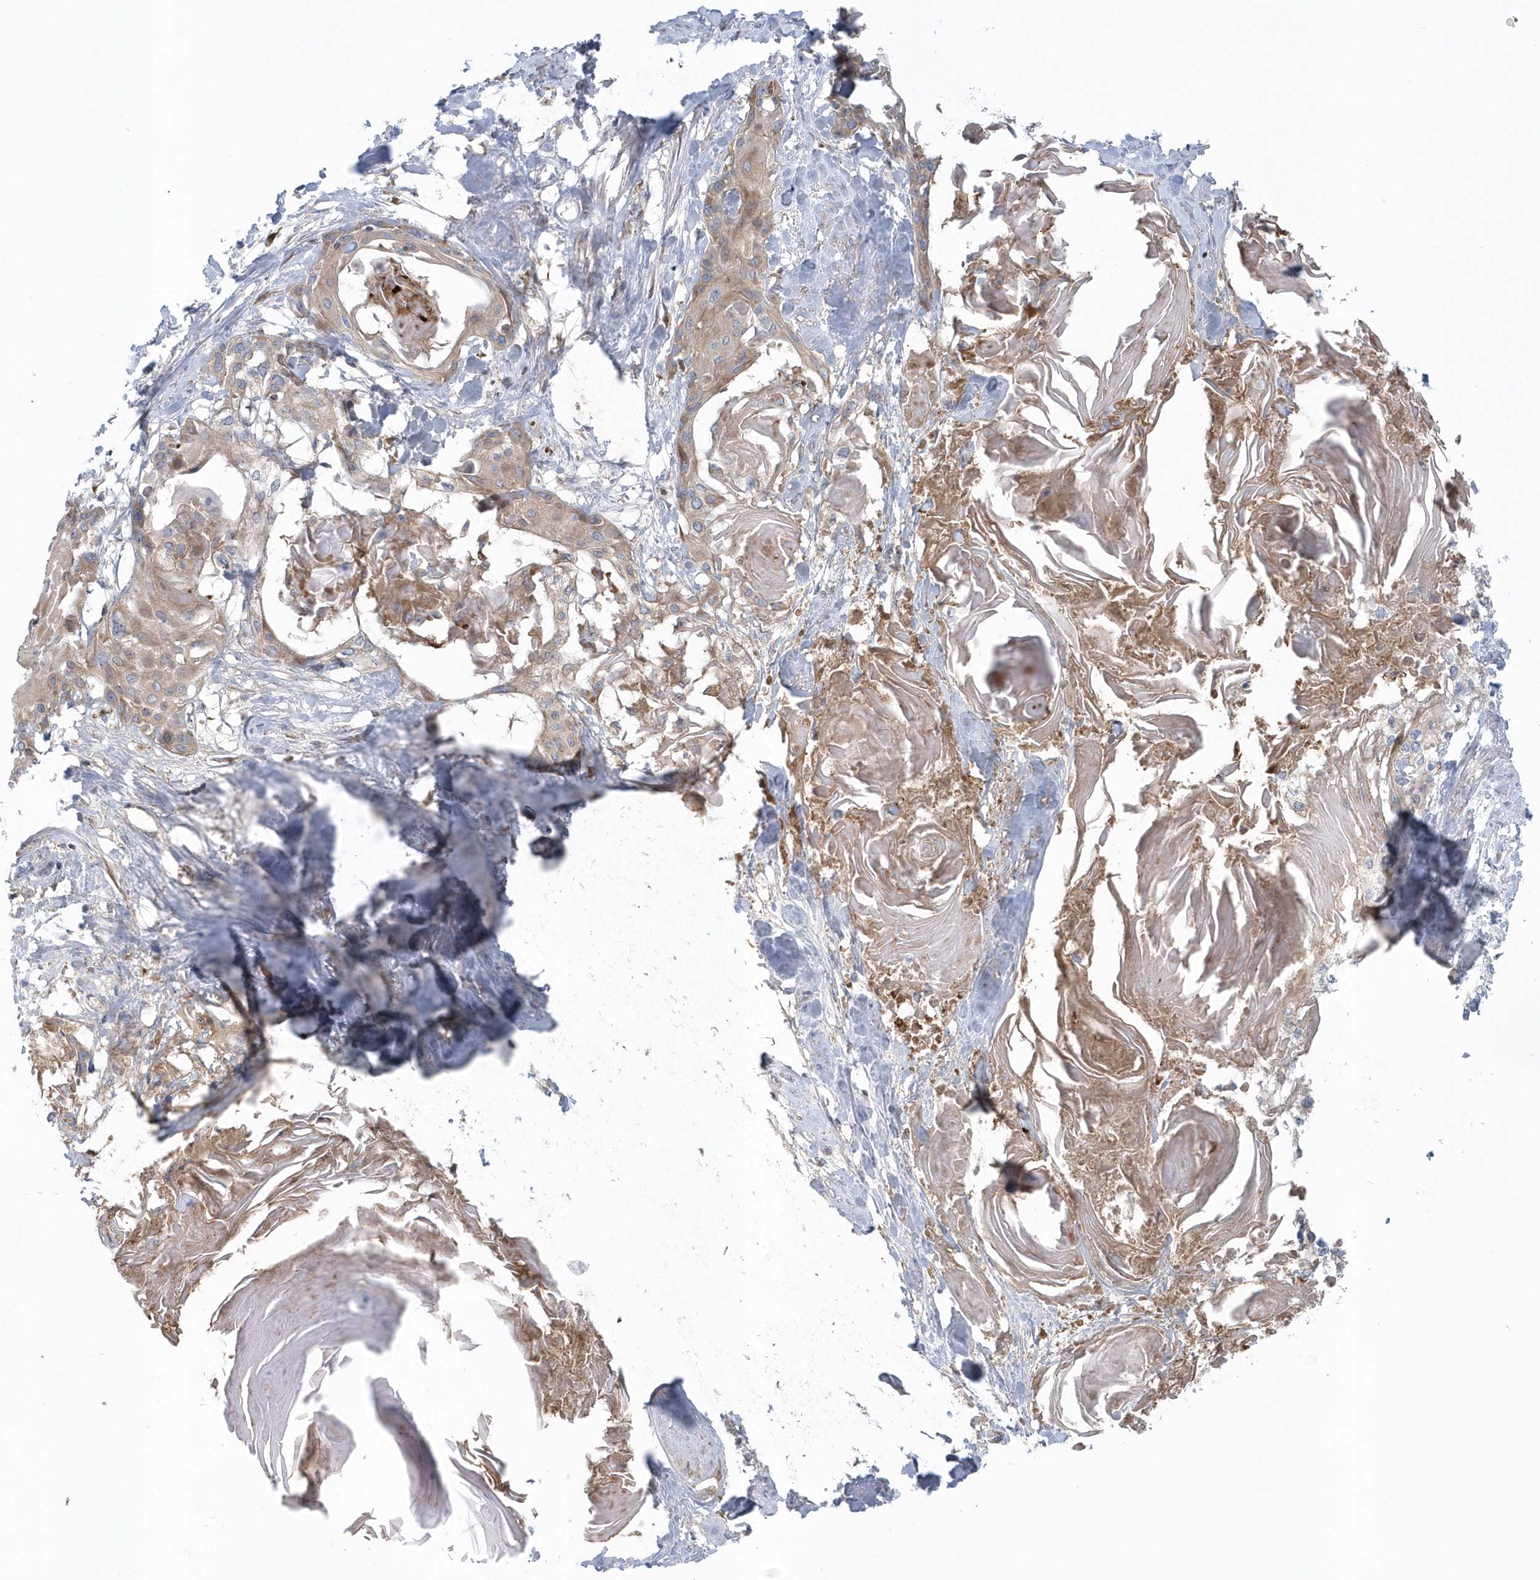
{"staining": {"intensity": "weak", "quantity": ">75%", "location": "cytoplasmic/membranous"}, "tissue": "cervical cancer", "cell_type": "Tumor cells", "image_type": "cancer", "snomed": [{"axis": "morphology", "description": "Squamous cell carcinoma, NOS"}, {"axis": "topography", "description": "Cervix"}], "caption": "IHC of human cervical cancer (squamous cell carcinoma) reveals low levels of weak cytoplasmic/membranous expression in about >75% of tumor cells.", "gene": "SPATA18", "patient": {"sex": "female", "age": 57}}